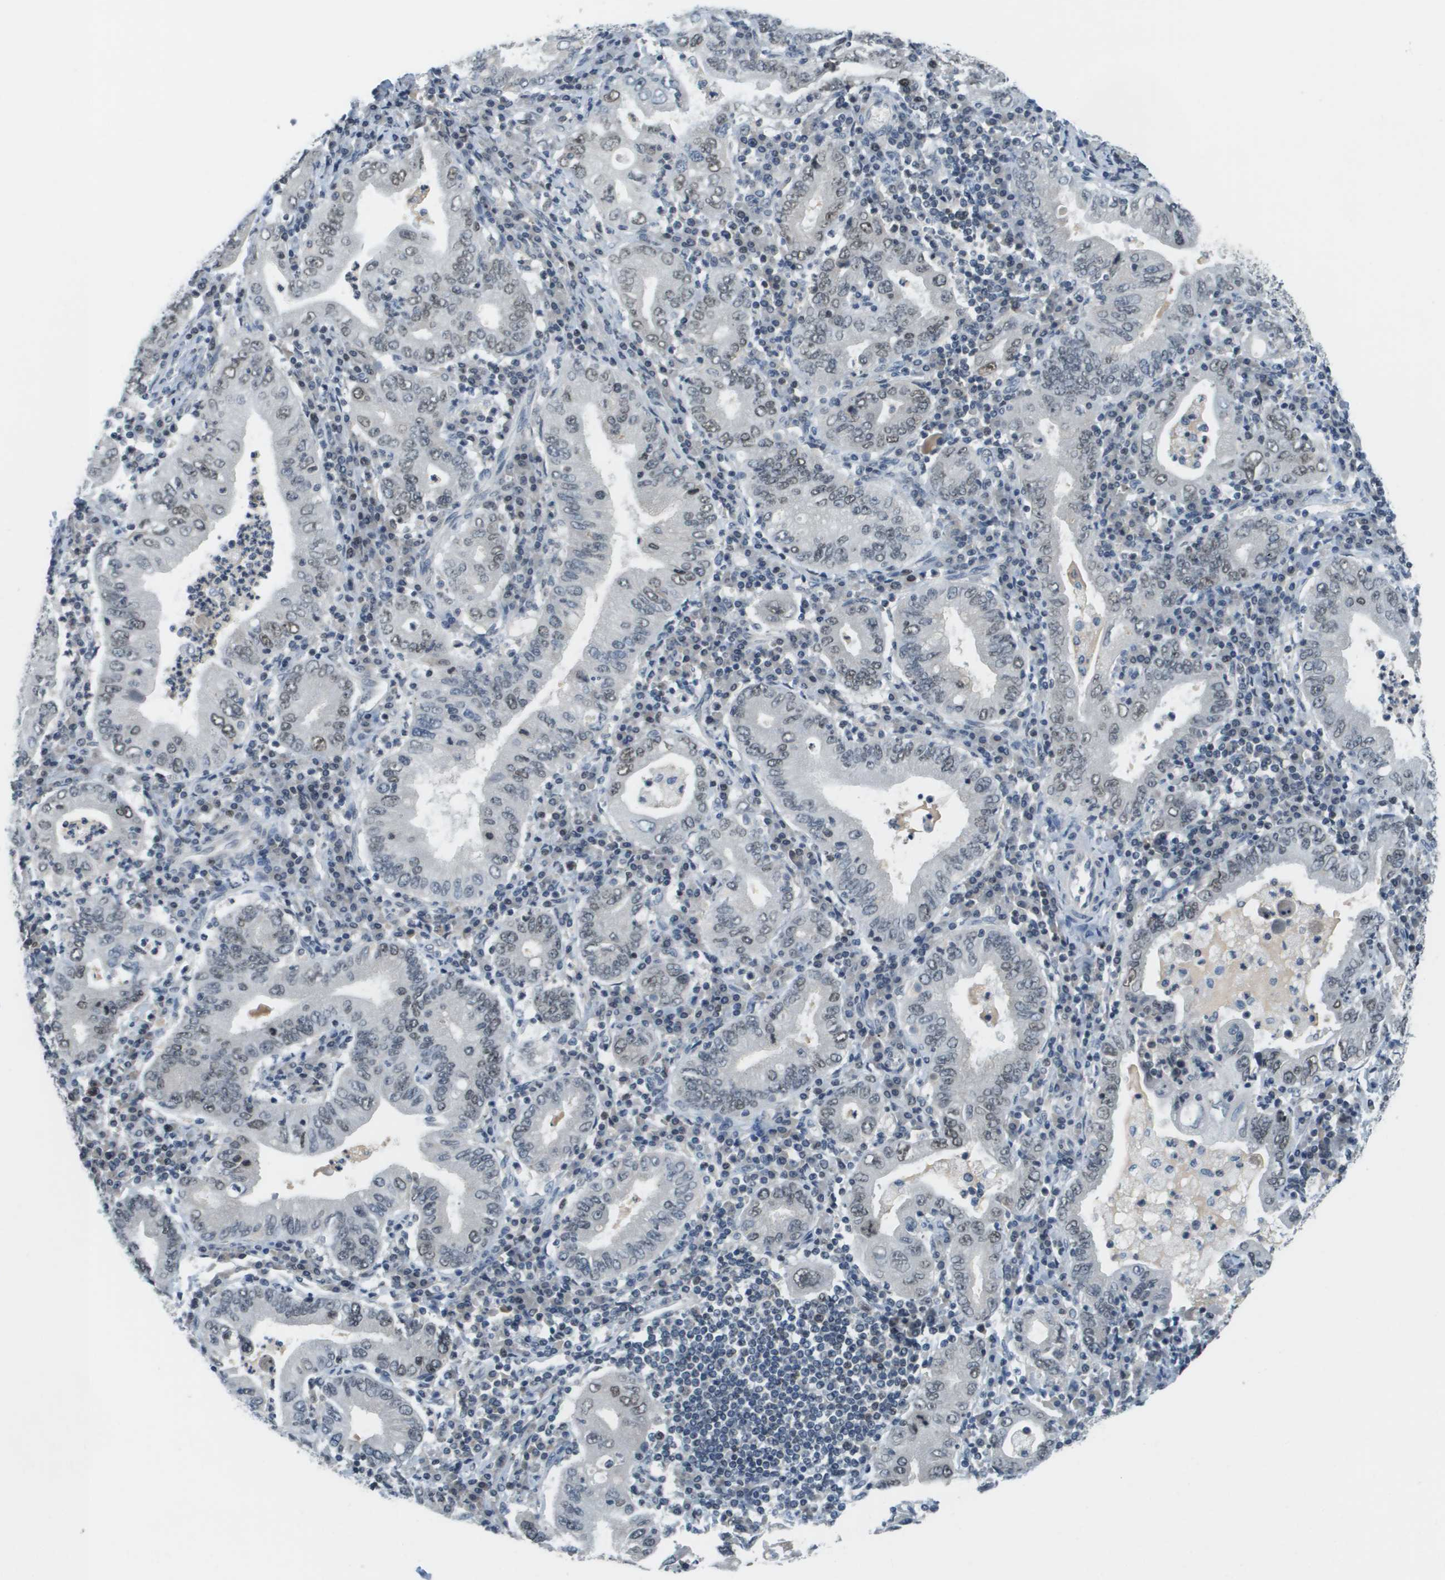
{"staining": {"intensity": "weak", "quantity": "25%-75%", "location": "nuclear"}, "tissue": "stomach cancer", "cell_type": "Tumor cells", "image_type": "cancer", "snomed": [{"axis": "morphology", "description": "Normal tissue, NOS"}, {"axis": "morphology", "description": "Adenocarcinoma, NOS"}, {"axis": "topography", "description": "Esophagus"}, {"axis": "topography", "description": "Stomach, upper"}, {"axis": "topography", "description": "Peripheral nerve tissue"}], "caption": "Approximately 25%-75% of tumor cells in human stomach adenocarcinoma display weak nuclear protein expression as visualized by brown immunohistochemical staining.", "gene": "CBX5", "patient": {"sex": "male", "age": 62}}